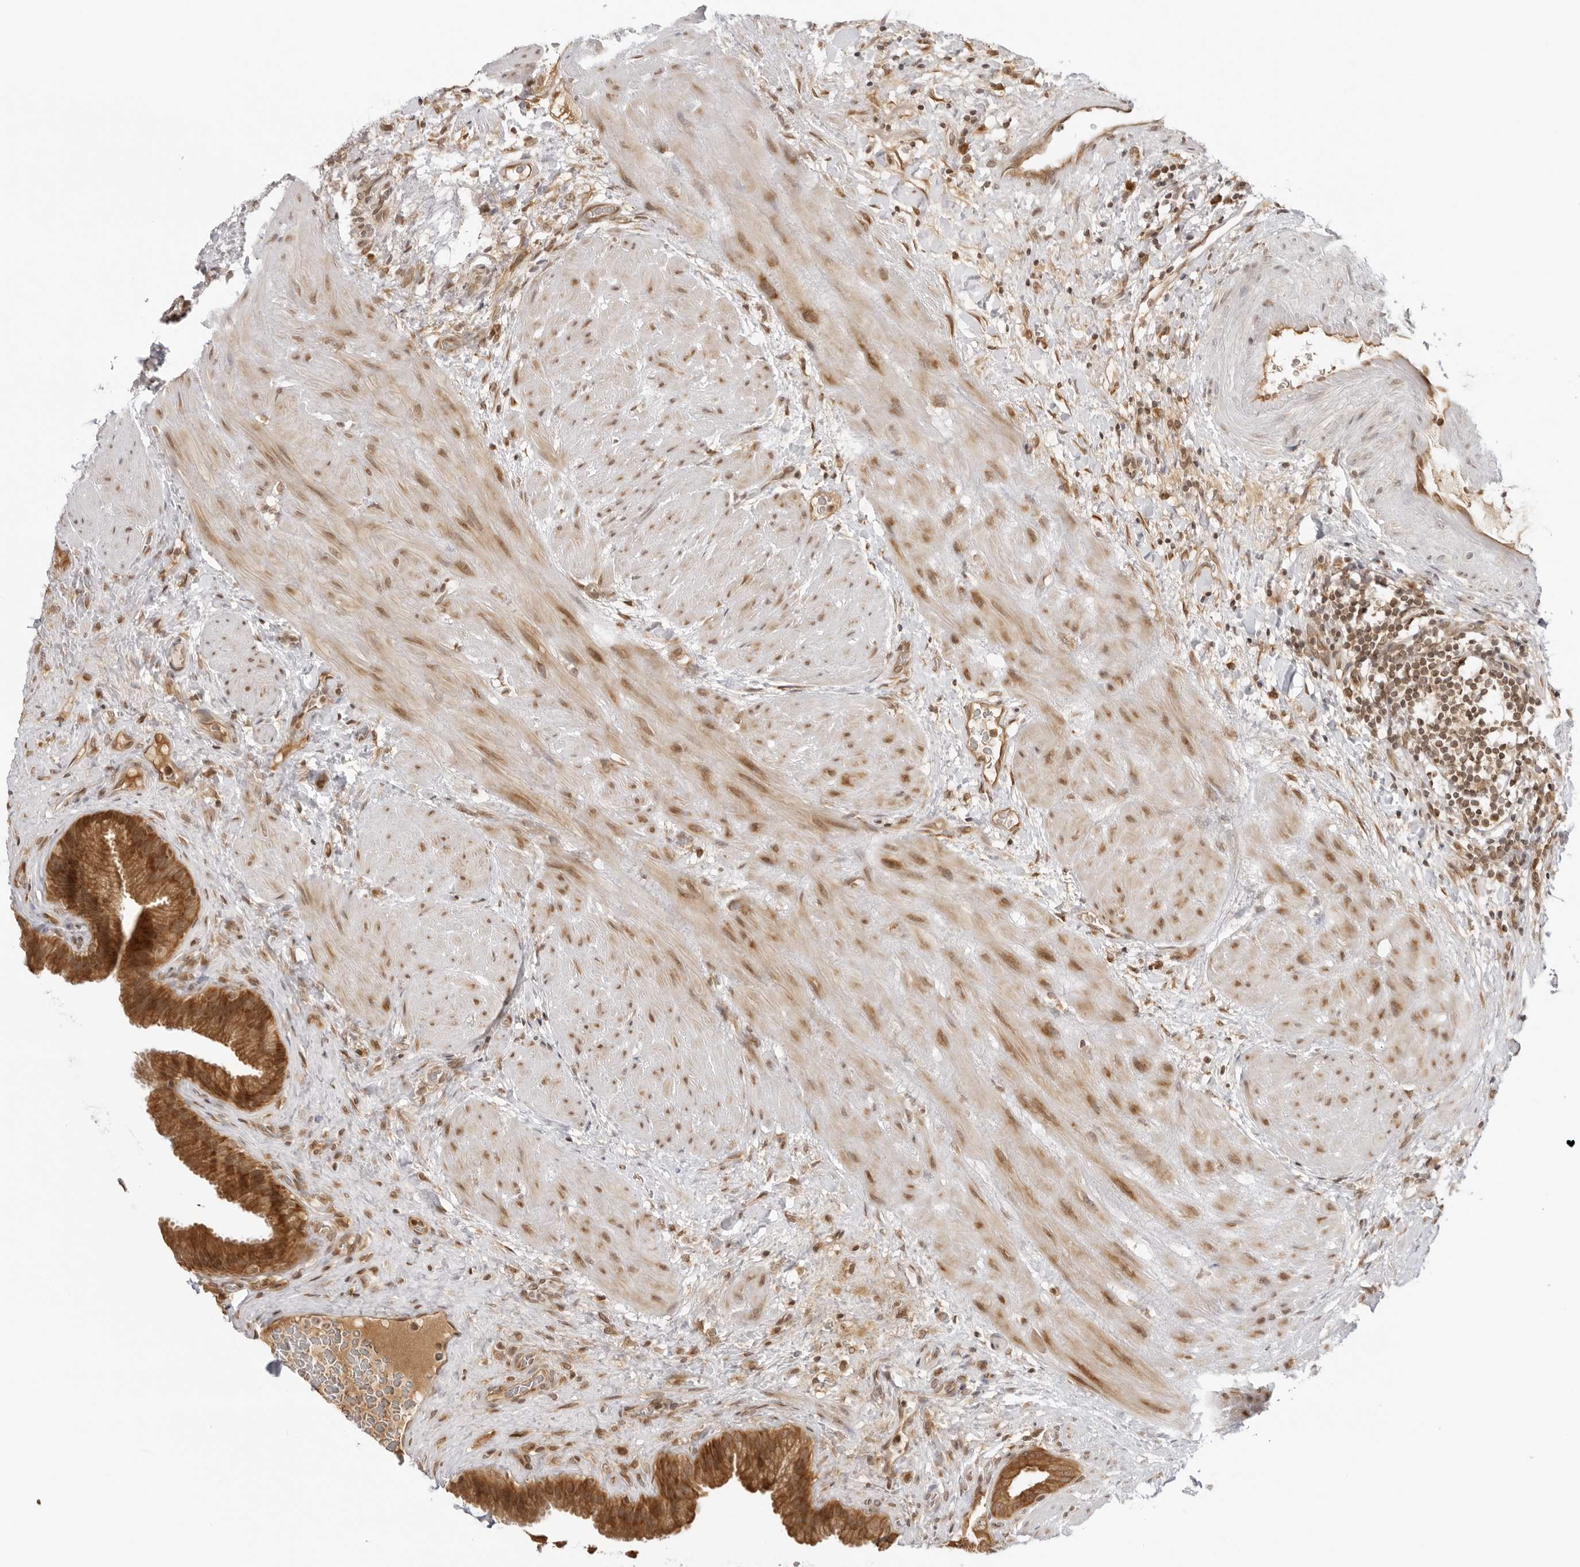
{"staining": {"intensity": "strong", "quantity": ">75%", "location": "cytoplasmic/membranous"}, "tissue": "gallbladder", "cell_type": "Glandular cells", "image_type": "normal", "snomed": [{"axis": "morphology", "description": "Normal tissue, NOS"}, {"axis": "topography", "description": "Gallbladder"}], "caption": "Protein staining demonstrates strong cytoplasmic/membranous staining in about >75% of glandular cells in benign gallbladder. Nuclei are stained in blue.", "gene": "PRRC2C", "patient": {"sex": "male", "age": 49}}